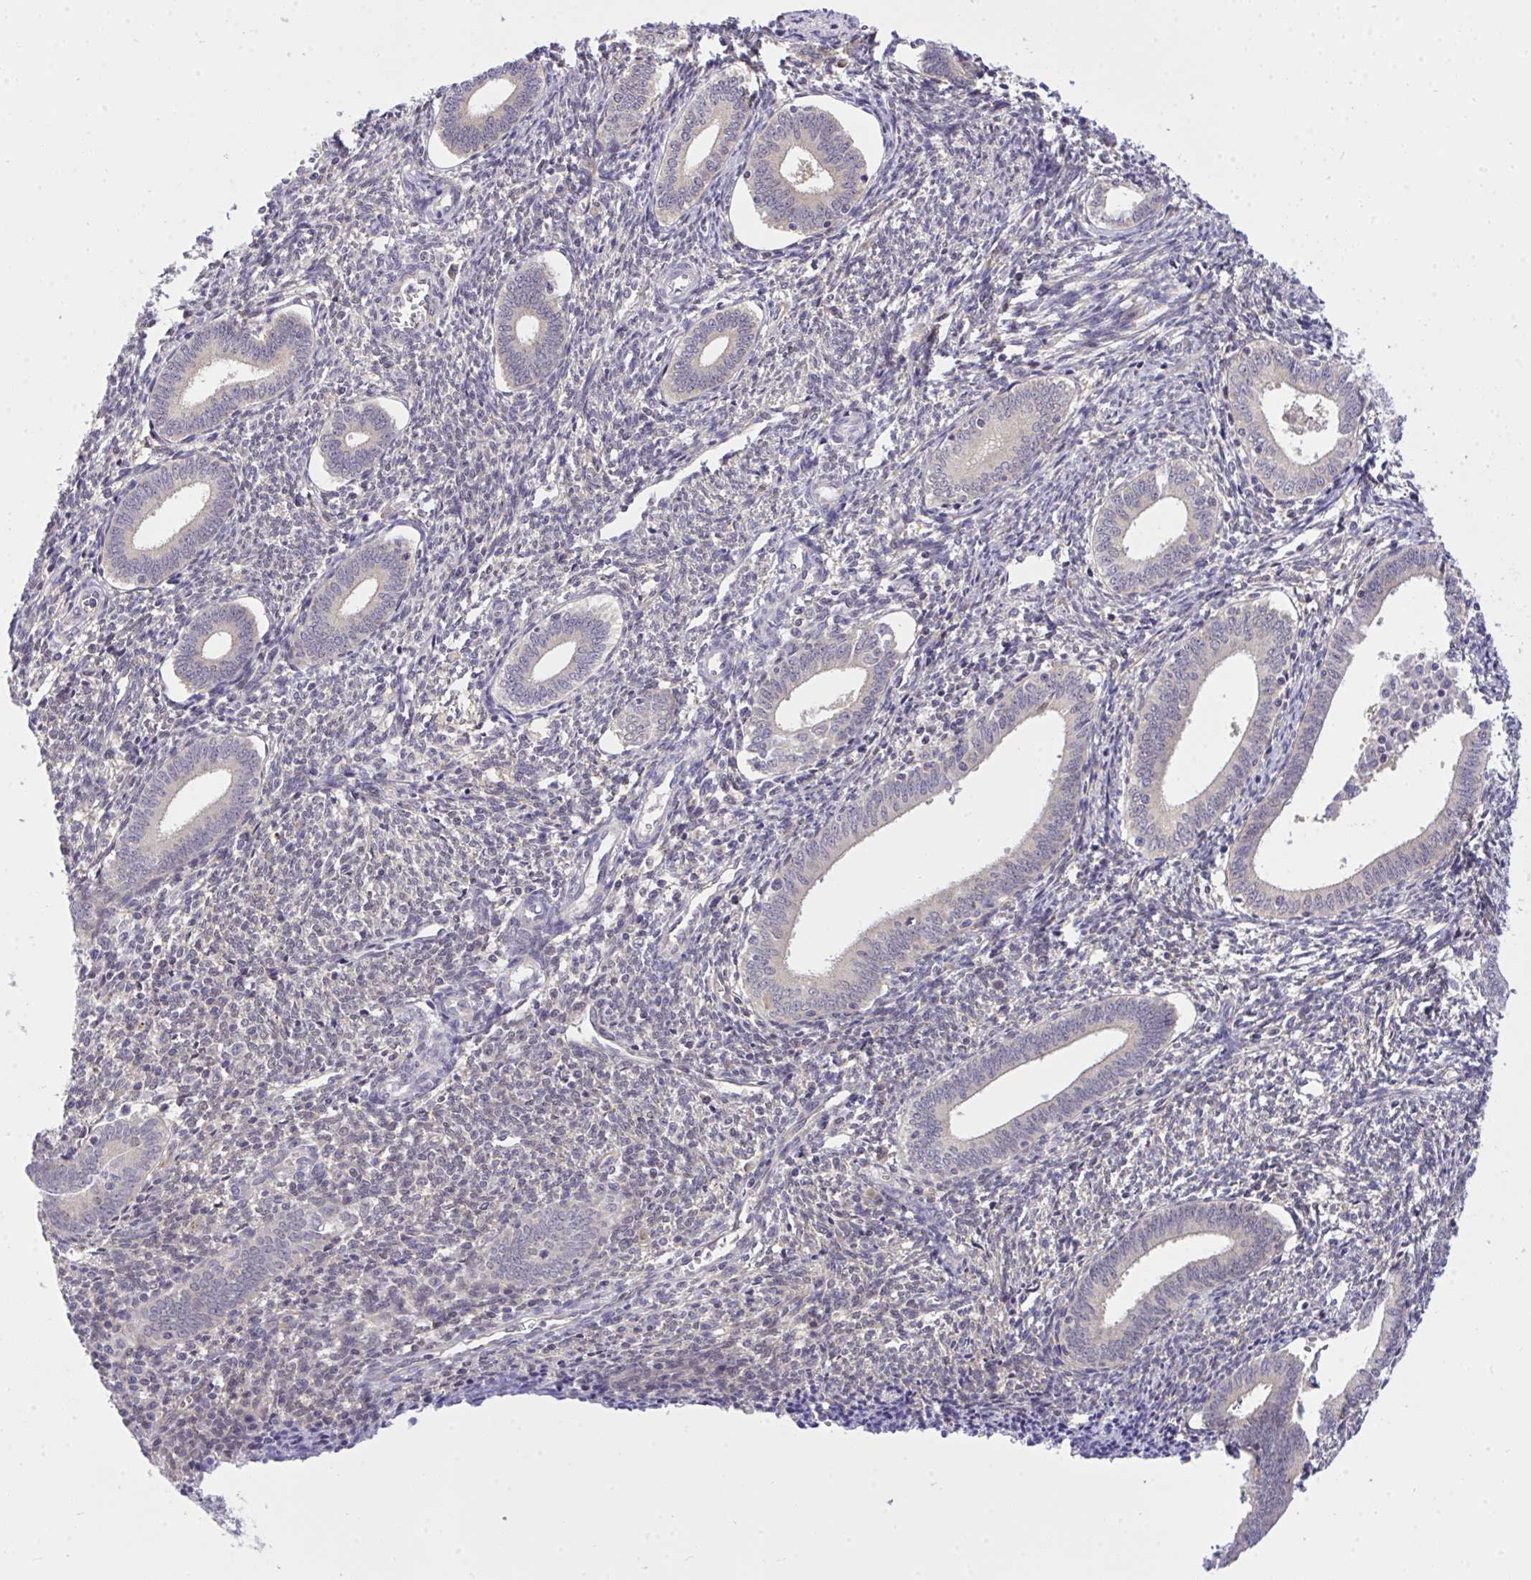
{"staining": {"intensity": "negative", "quantity": "none", "location": "none"}, "tissue": "endometrium", "cell_type": "Cells in endometrial stroma", "image_type": "normal", "snomed": [{"axis": "morphology", "description": "Normal tissue, NOS"}, {"axis": "topography", "description": "Endometrium"}], "caption": "Immunohistochemistry (IHC) of normal human endometrium displays no positivity in cells in endometrial stroma. The staining was performed using DAB to visualize the protein expression in brown, while the nuclei were stained in blue with hematoxylin (Magnification: 20x).", "gene": "C19orf54", "patient": {"sex": "female", "age": 41}}